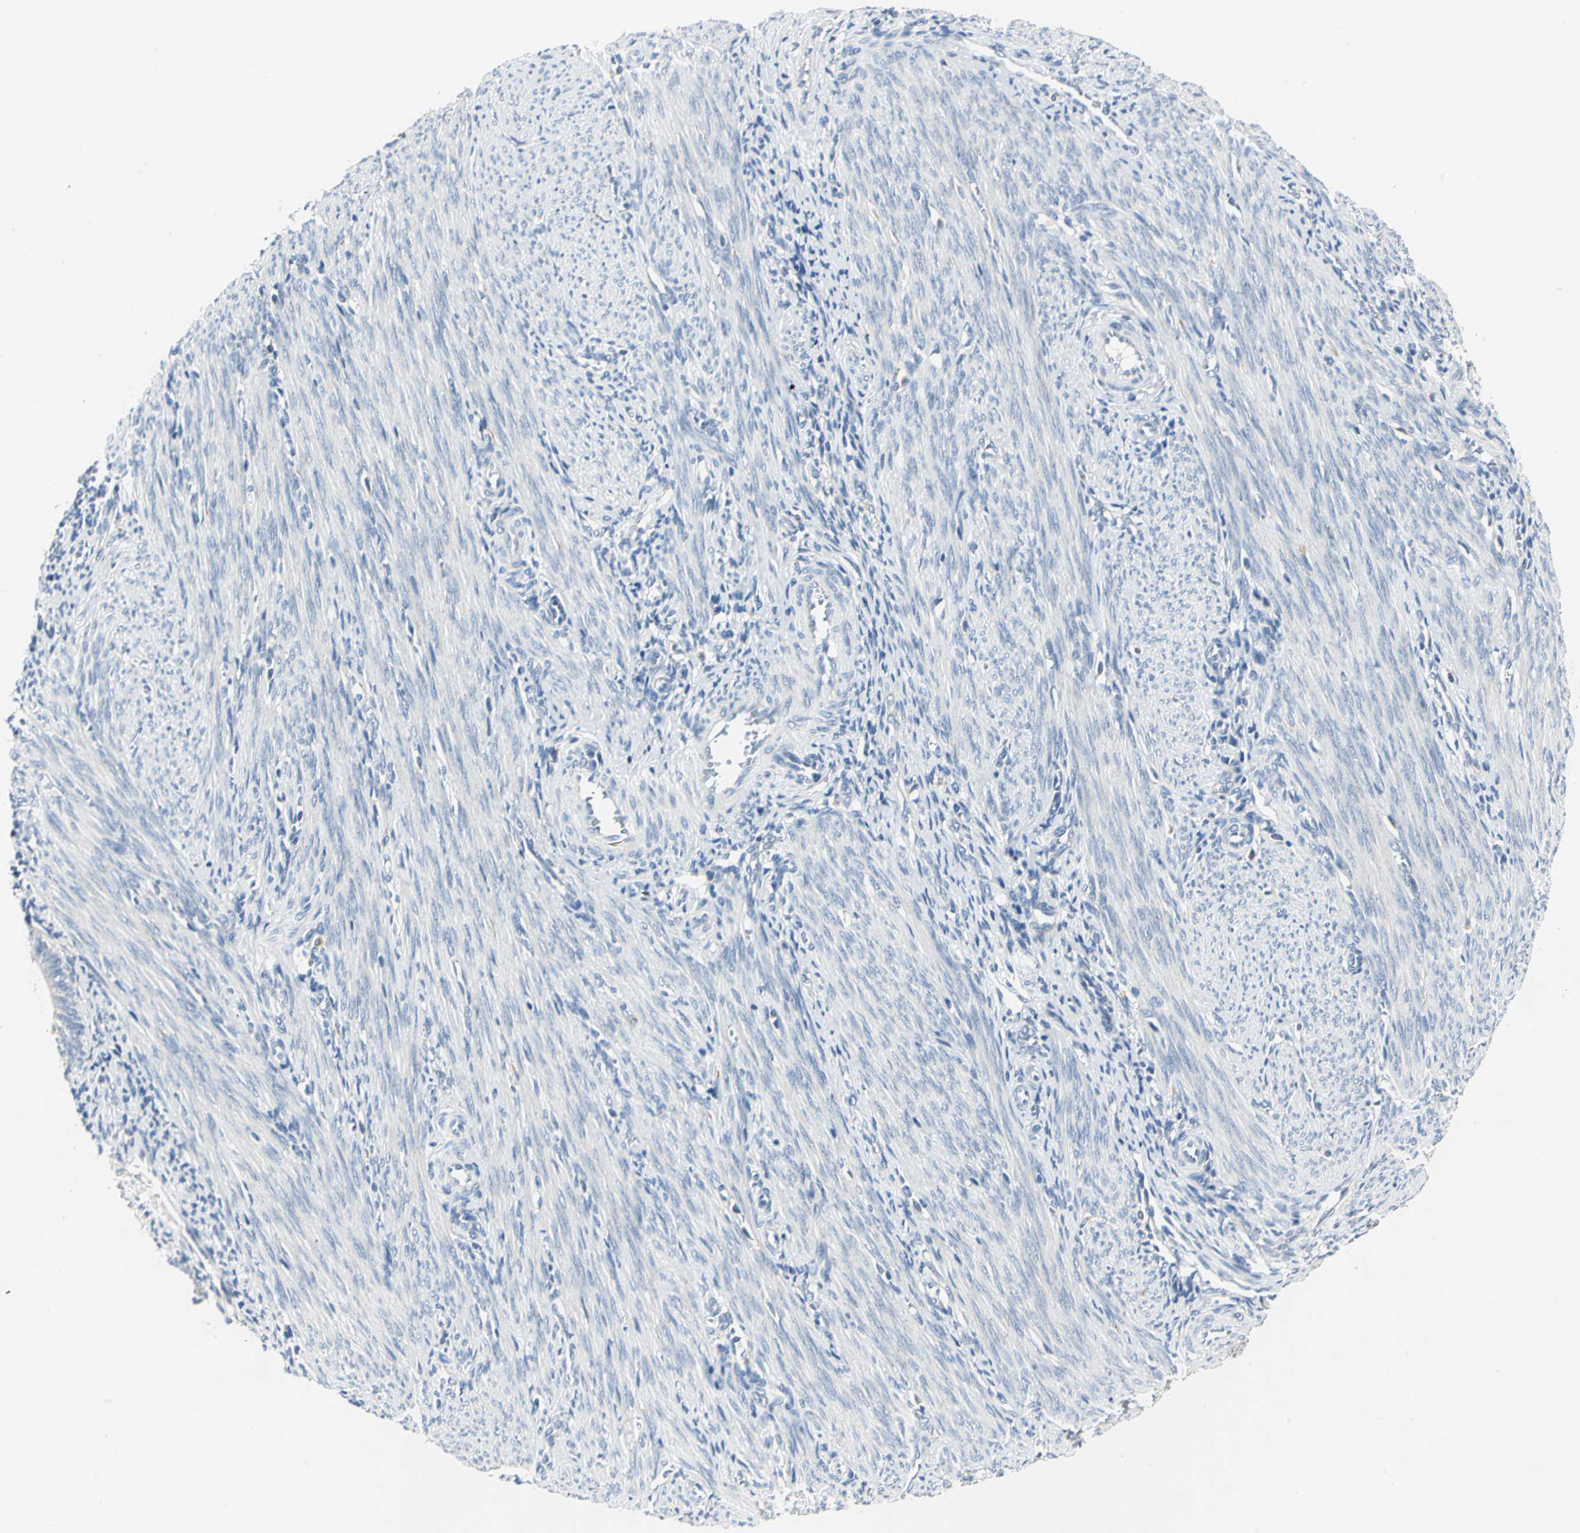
{"staining": {"intensity": "negative", "quantity": "none", "location": "none"}, "tissue": "endometrium", "cell_type": "Cells in endometrial stroma", "image_type": "normal", "snomed": [{"axis": "morphology", "description": "Normal tissue, NOS"}, {"axis": "topography", "description": "Uterus"}, {"axis": "topography", "description": "Endometrium"}], "caption": "Cells in endometrial stroma are negative for protein expression in normal human endometrium. (Immunohistochemistry, brightfield microscopy, high magnification).", "gene": "B3GNT2", "patient": {"sex": "female", "age": 33}}